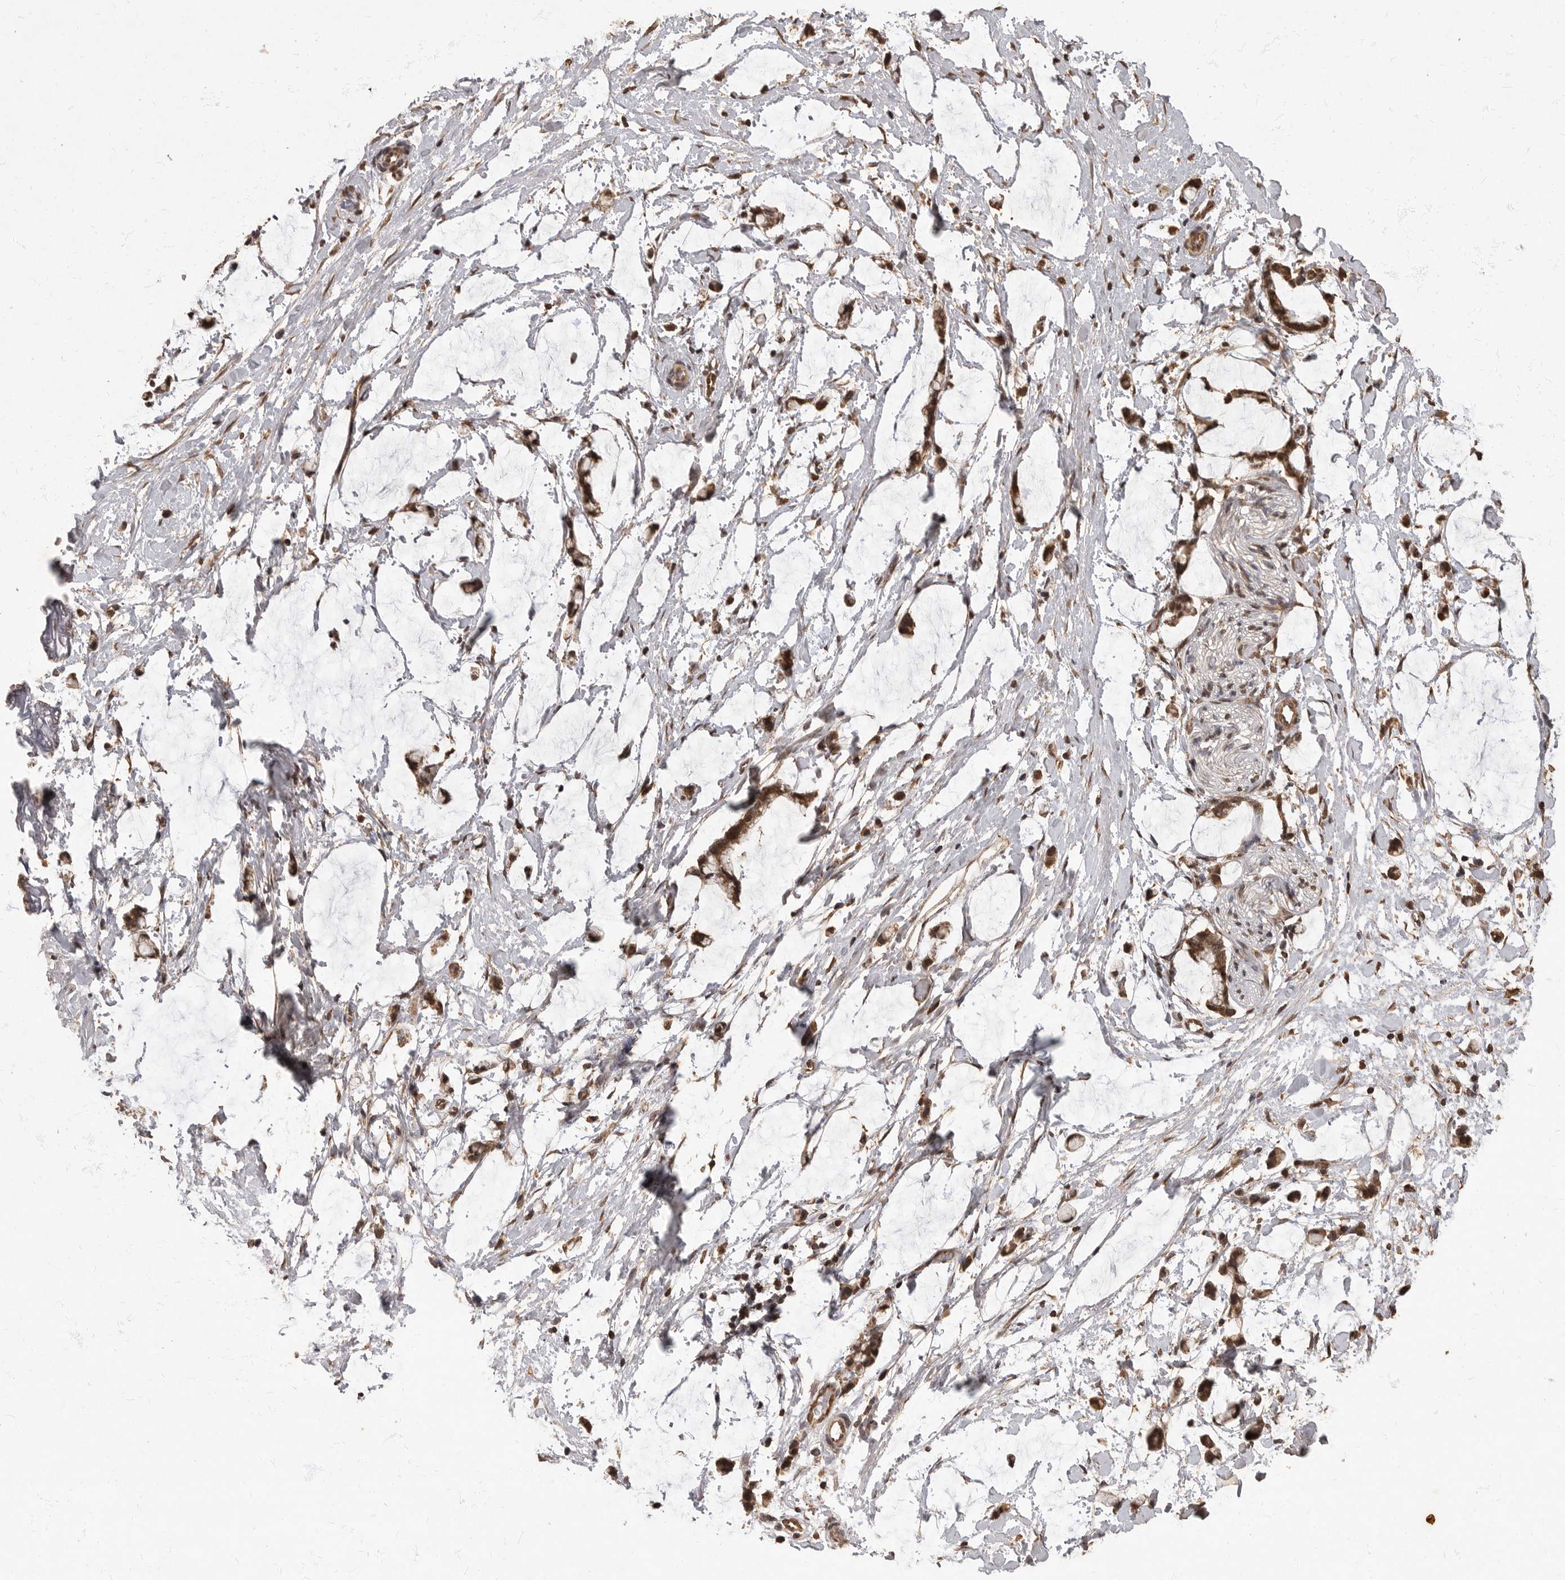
{"staining": {"intensity": "strong", "quantity": ">75%", "location": "cytoplasmic/membranous"}, "tissue": "adipose tissue", "cell_type": "Adipocytes", "image_type": "normal", "snomed": [{"axis": "morphology", "description": "Normal tissue, NOS"}, {"axis": "morphology", "description": "Adenocarcinoma, NOS"}, {"axis": "topography", "description": "Smooth muscle"}, {"axis": "topography", "description": "Colon"}], "caption": "This histopathology image shows benign adipose tissue stained with immunohistochemistry to label a protein in brown. The cytoplasmic/membranous of adipocytes show strong positivity for the protein. Nuclei are counter-stained blue.", "gene": "MAFG", "patient": {"sex": "male", "age": 14}}